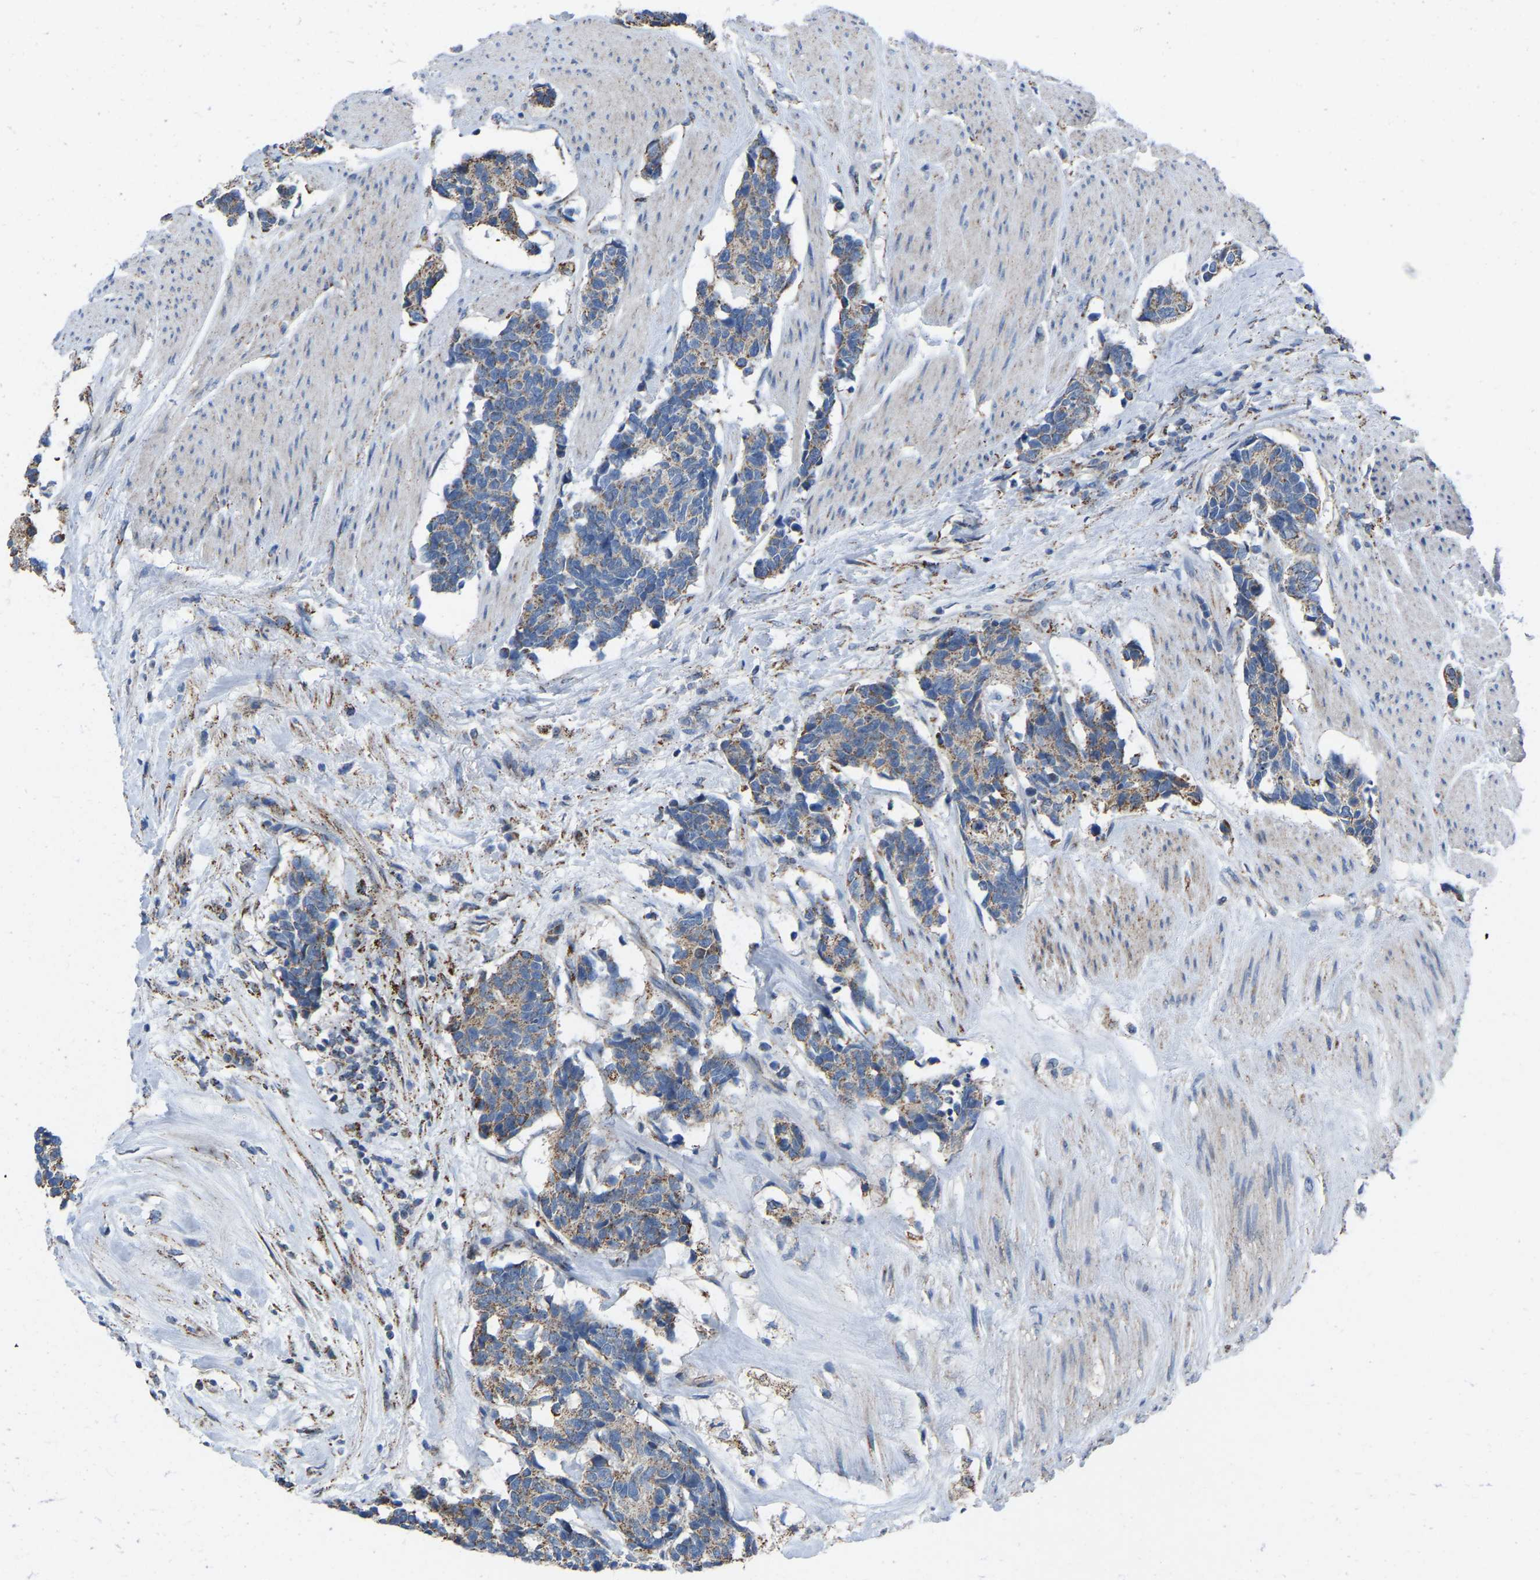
{"staining": {"intensity": "weak", "quantity": ">75%", "location": "cytoplasmic/membranous"}, "tissue": "carcinoid", "cell_type": "Tumor cells", "image_type": "cancer", "snomed": [{"axis": "morphology", "description": "Carcinoma, NOS"}, {"axis": "morphology", "description": "Carcinoid, malignant, NOS"}, {"axis": "topography", "description": "Urinary bladder"}], "caption": "Protein expression analysis of human carcinoma reveals weak cytoplasmic/membranous staining in about >75% of tumor cells. The protein is shown in brown color, while the nuclei are stained blue.", "gene": "BCL10", "patient": {"sex": "male", "age": 57}}